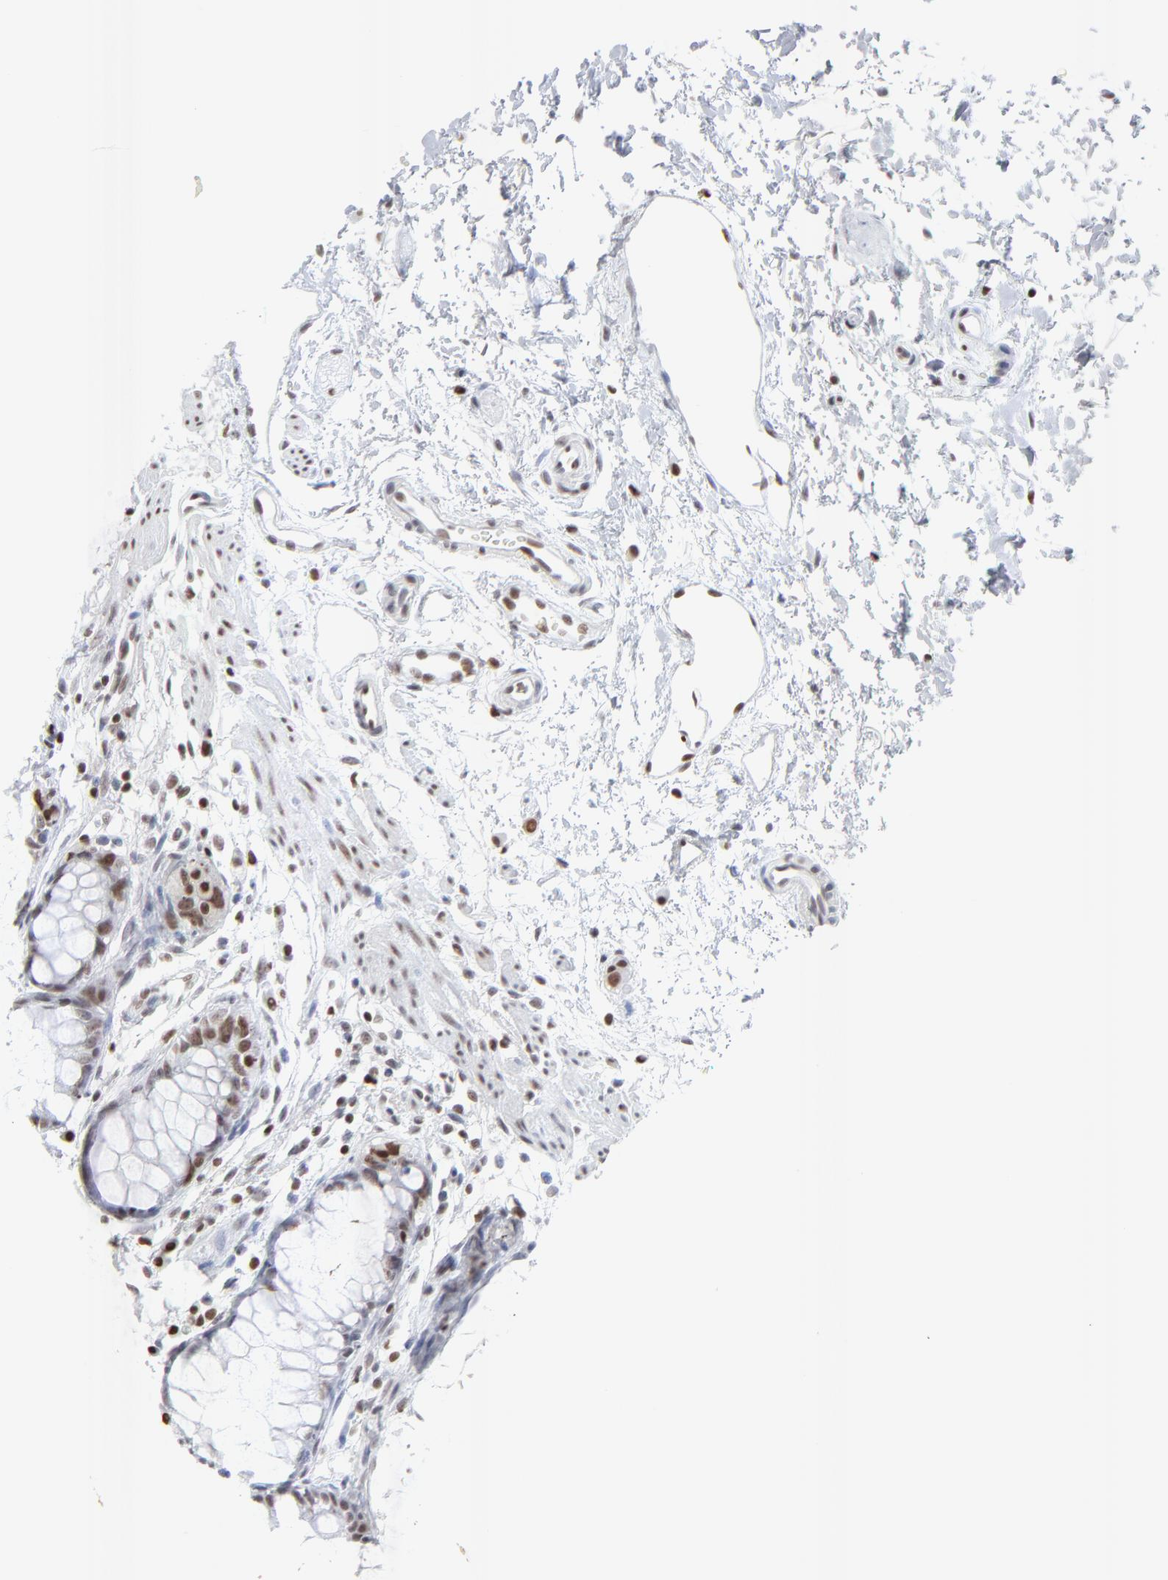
{"staining": {"intensity": "weak", "quantity": "25%-75%", "location": "nuclear"}, "tissue": "rectum", "cell_type": "Glandular cells", "image_type": "normal", "snomed": [{"axis": "morphology", "description": "Normal tissue, NOS"}, {"axis": "morphology", "description": "Adenocarcinoma, NOS"}, {"axis": "topography", "description": "Rectum"}], "caption": "Immunohistochemical staining of benign human rectum reveals weak nuclear protein expression in about 25%-75% of glandular cells.", "gene": "PARP1", "patient": {"sex": "female", "age": 65}}